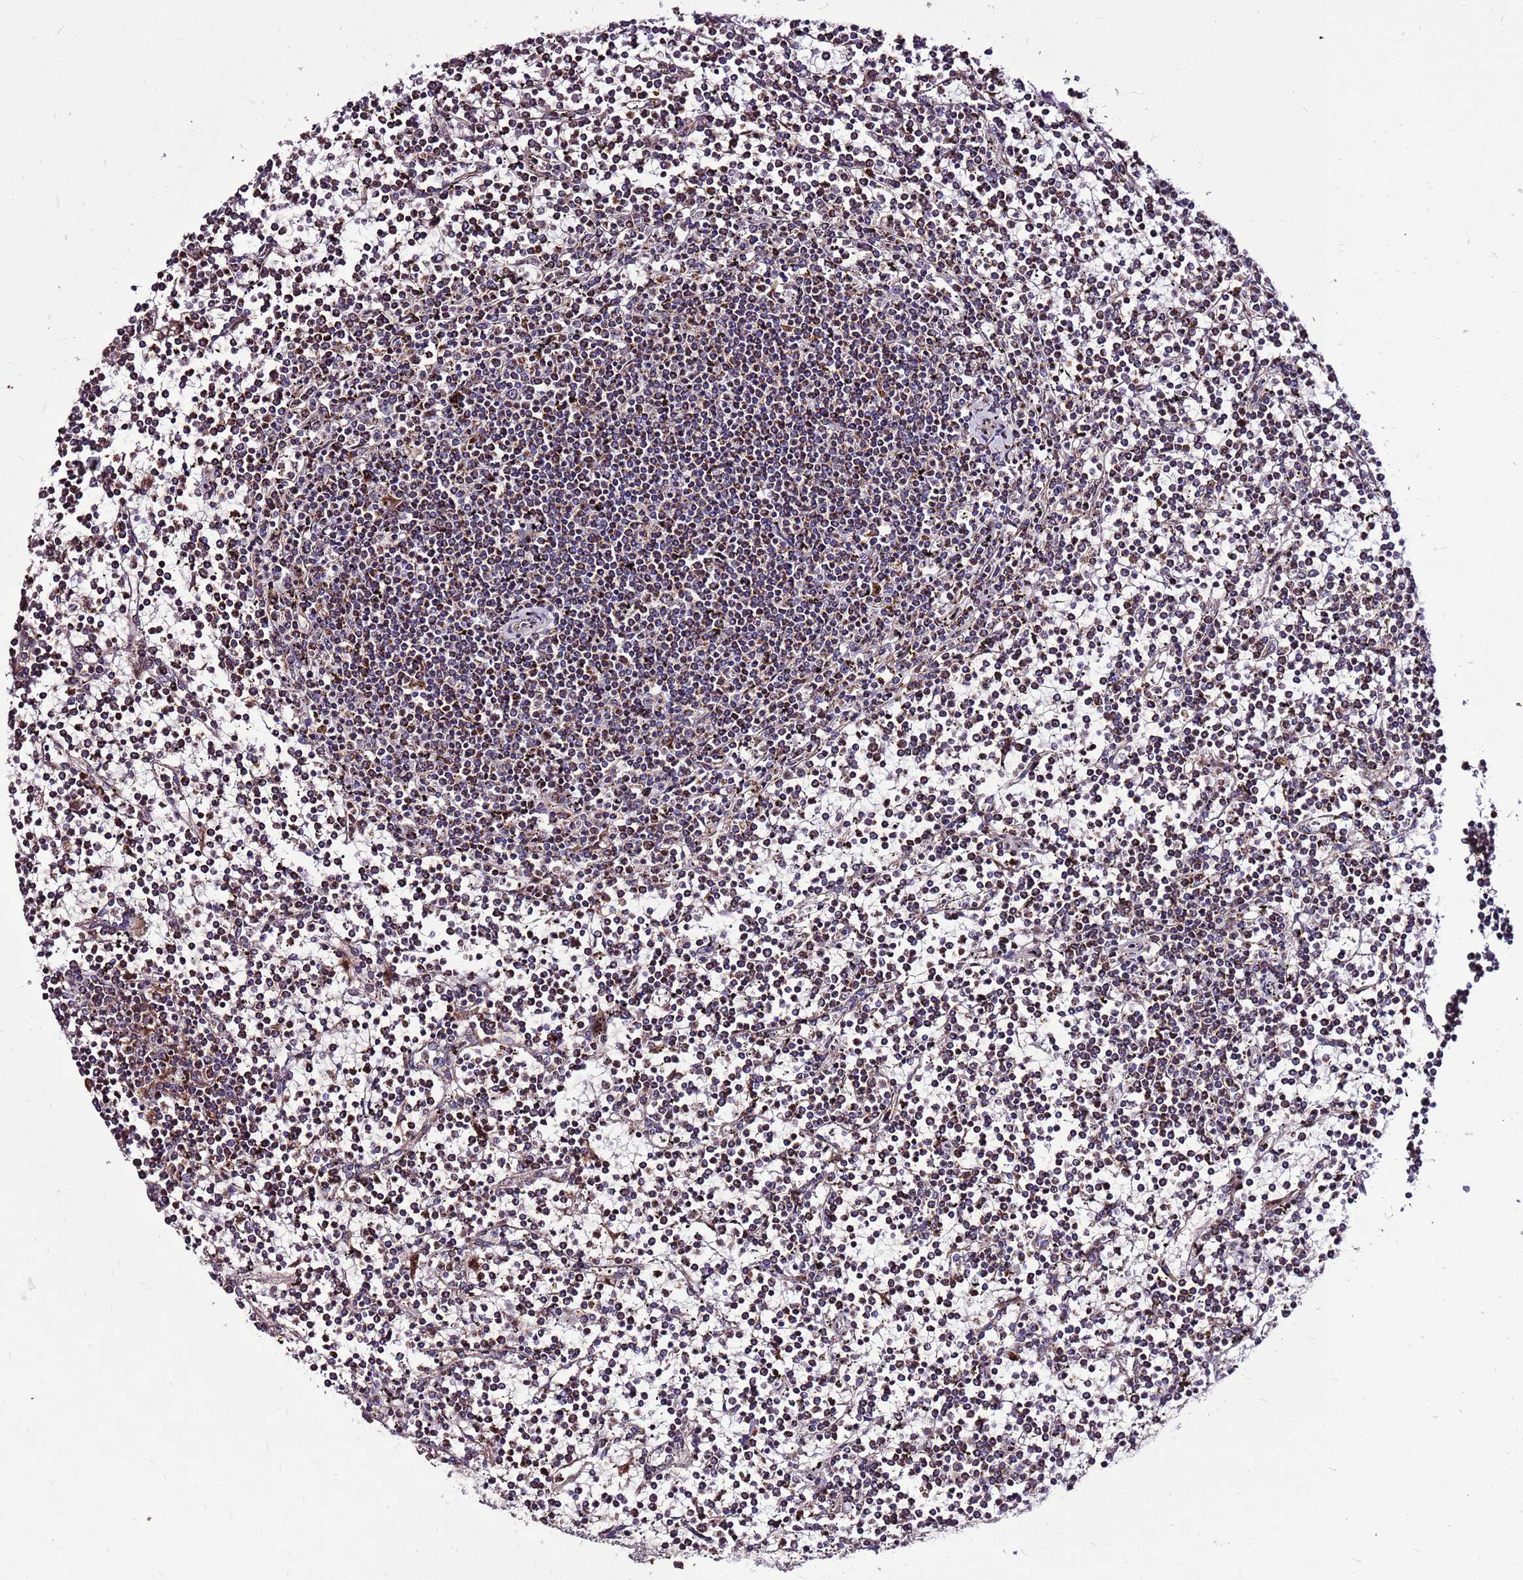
{"staining": {"intensity": "moderate", "quantity": "25%-75%", "location": "cytoplasmic/membranous"}, "tissue": "lymphoma", "cell_type": "Tumor cells", "image_type": "cancer", "snomed": [{"axis": "morphology", "description": "Malignant lymphoma, non-Hodgkin's type, Low grade"}, {"axis": "topography", "description": "Spleen"}], "caption": "DAB (3,3'-diaminobenzidine) immunohistochemical staining of lymphoma shows moderate cytoplasmic/membranous protein expression in approximately 25%-75% of tumor cells.", "gene": "SPSB3", "patient": {"sex": "female", "age": 19}}